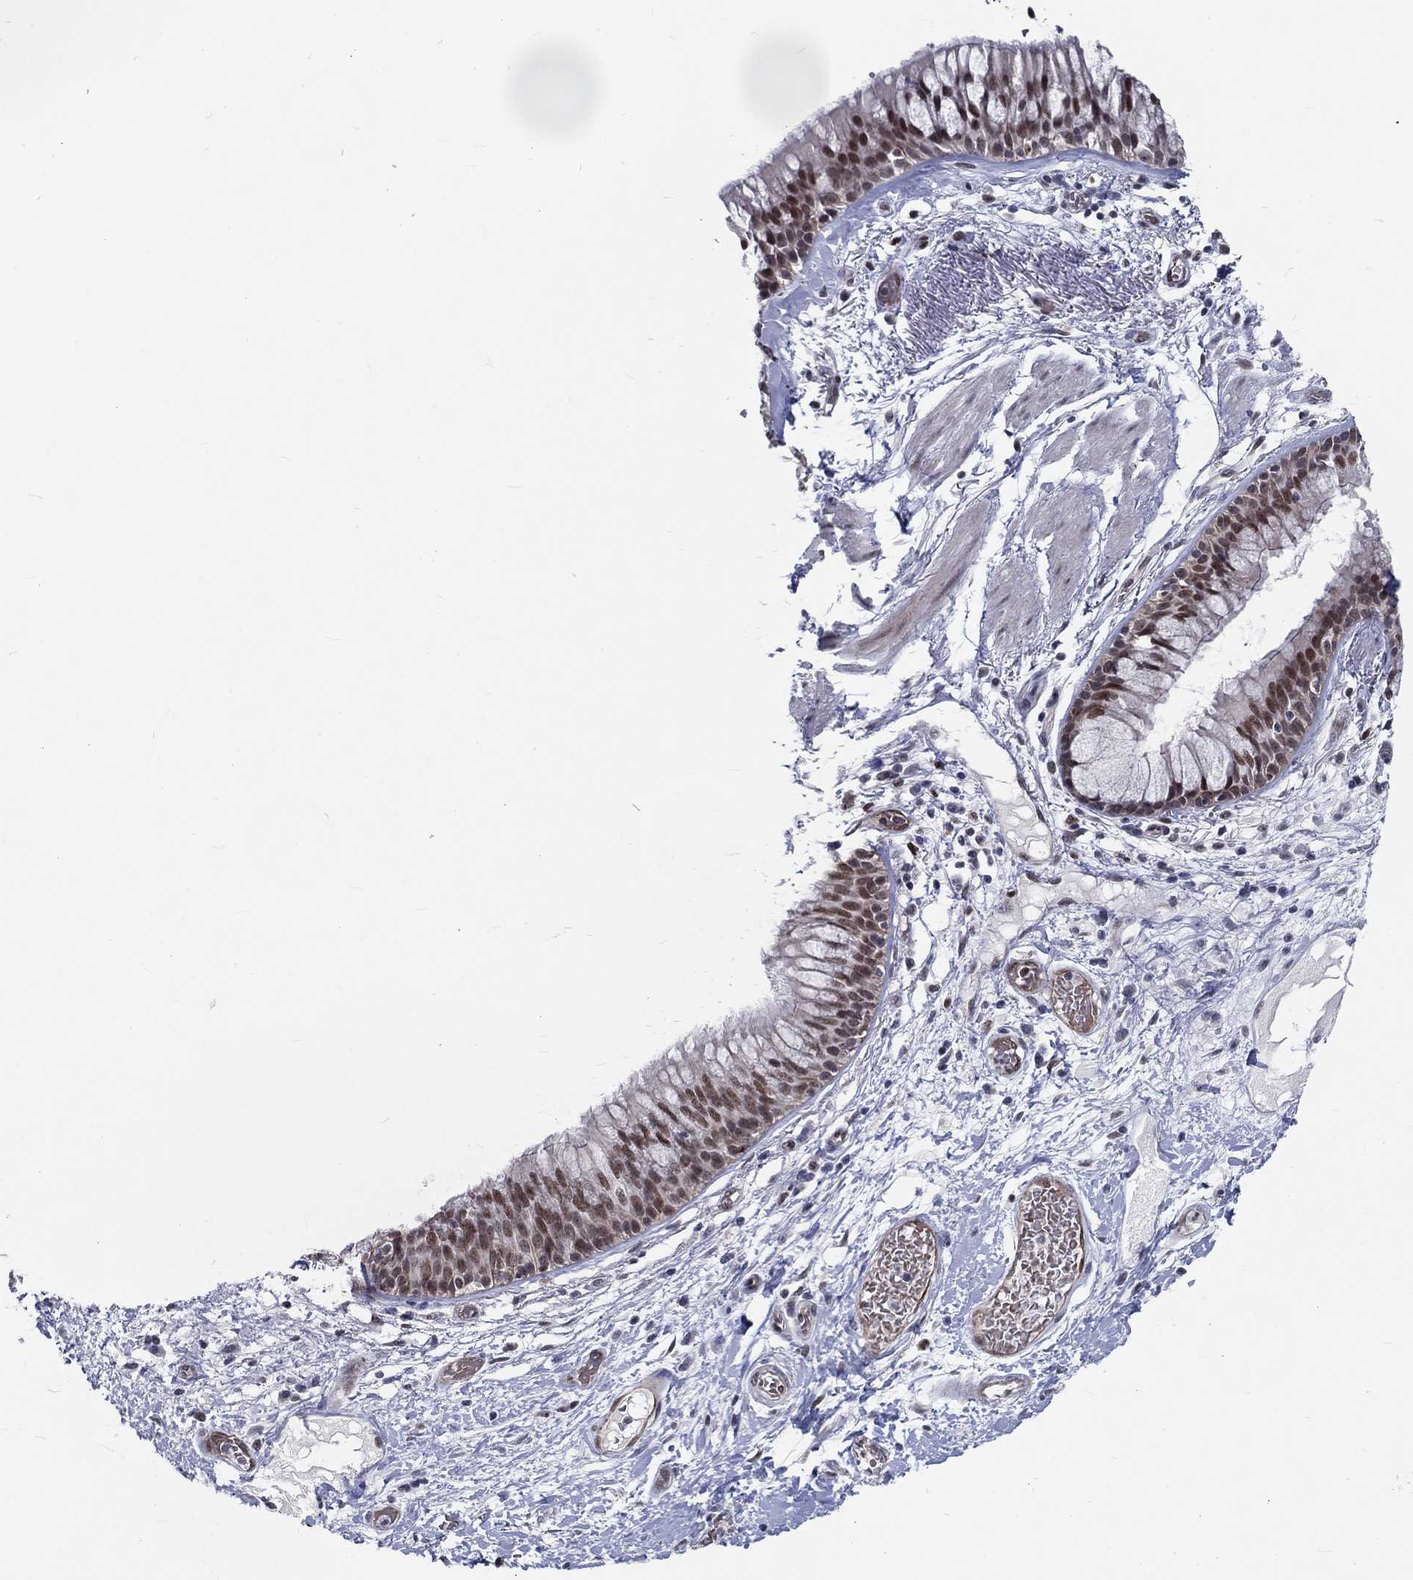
{"staining": {"intensity": "moderate", "quantity": "25%-75%", "location": "nuclear"}, "tissue": "bronchus", "cell_type": "Respiratory epithelial cells", "image_type": "normal", "snomed": [{"axis": "morphology", "description": "Normal tissue, NOS"}, {"axis": "topography", "description": "Bronchus"}, {"axis": "topography", "description": "Lung"}], "caption": "Protein analysis of normal bronchus reveals moderate nuclear positivity in about 25%-75% of respiratory epithelial cells.", "gene": "ZBED1", "patient": {"sex": "female", "age": 57}}